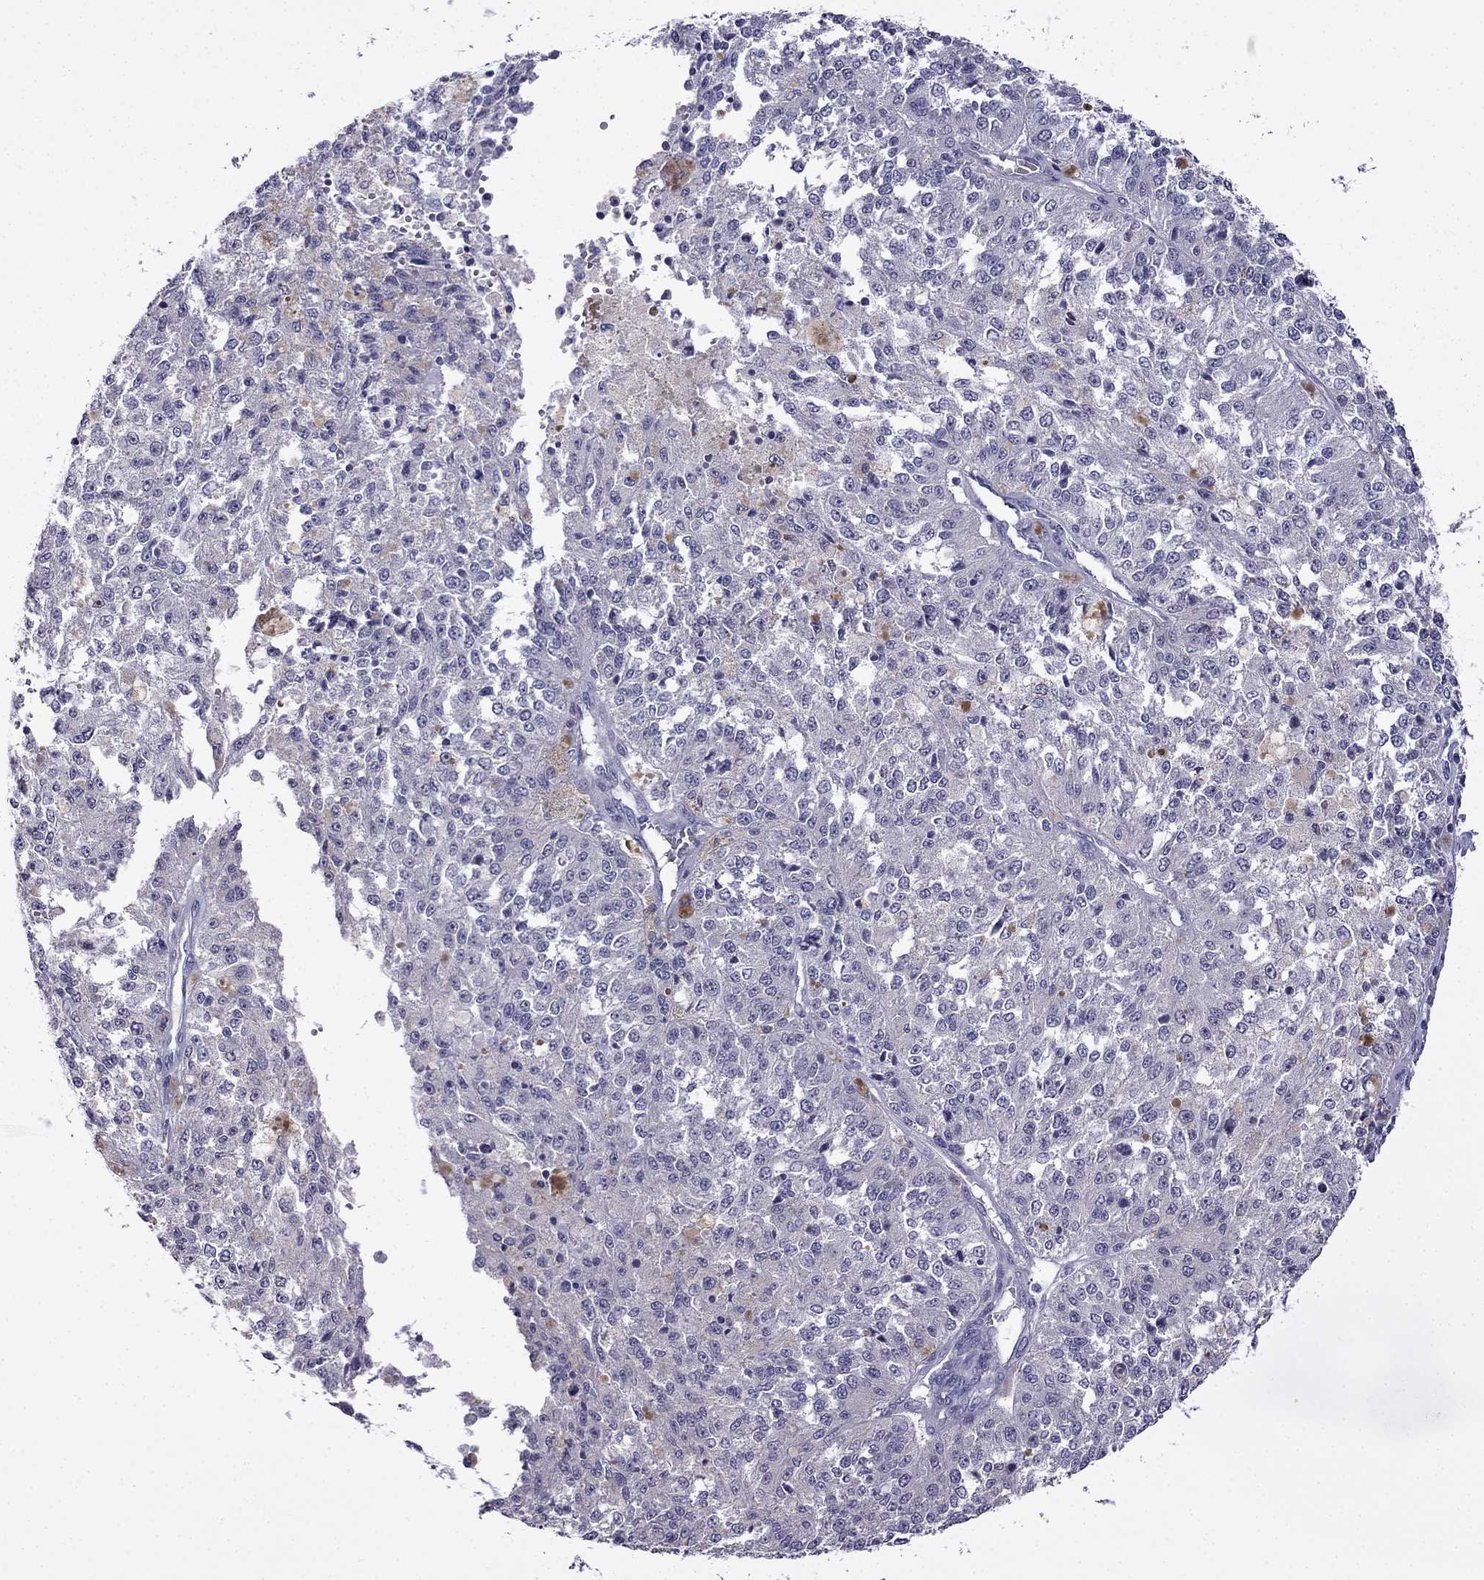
{"staining": {"intensity": "negative", "quantity": "none", "location": "none"}, "tissue": "melanoma", "cell_type": "Tumor cells", "image_type": "cancer", "snomed": [{"axis": "morphology", "description": "Malignant melanoma, Metastatic site"}, {"axis": "topography", "description": "Lymph node"}], "caption": "Immunohistochemistry (IHC) of human malignant melanoma (metastatic site) demonstrates no positivity in tumor cells.", "gene": "SCNN1D", "patient": {"sex": "female", "age": 64}}